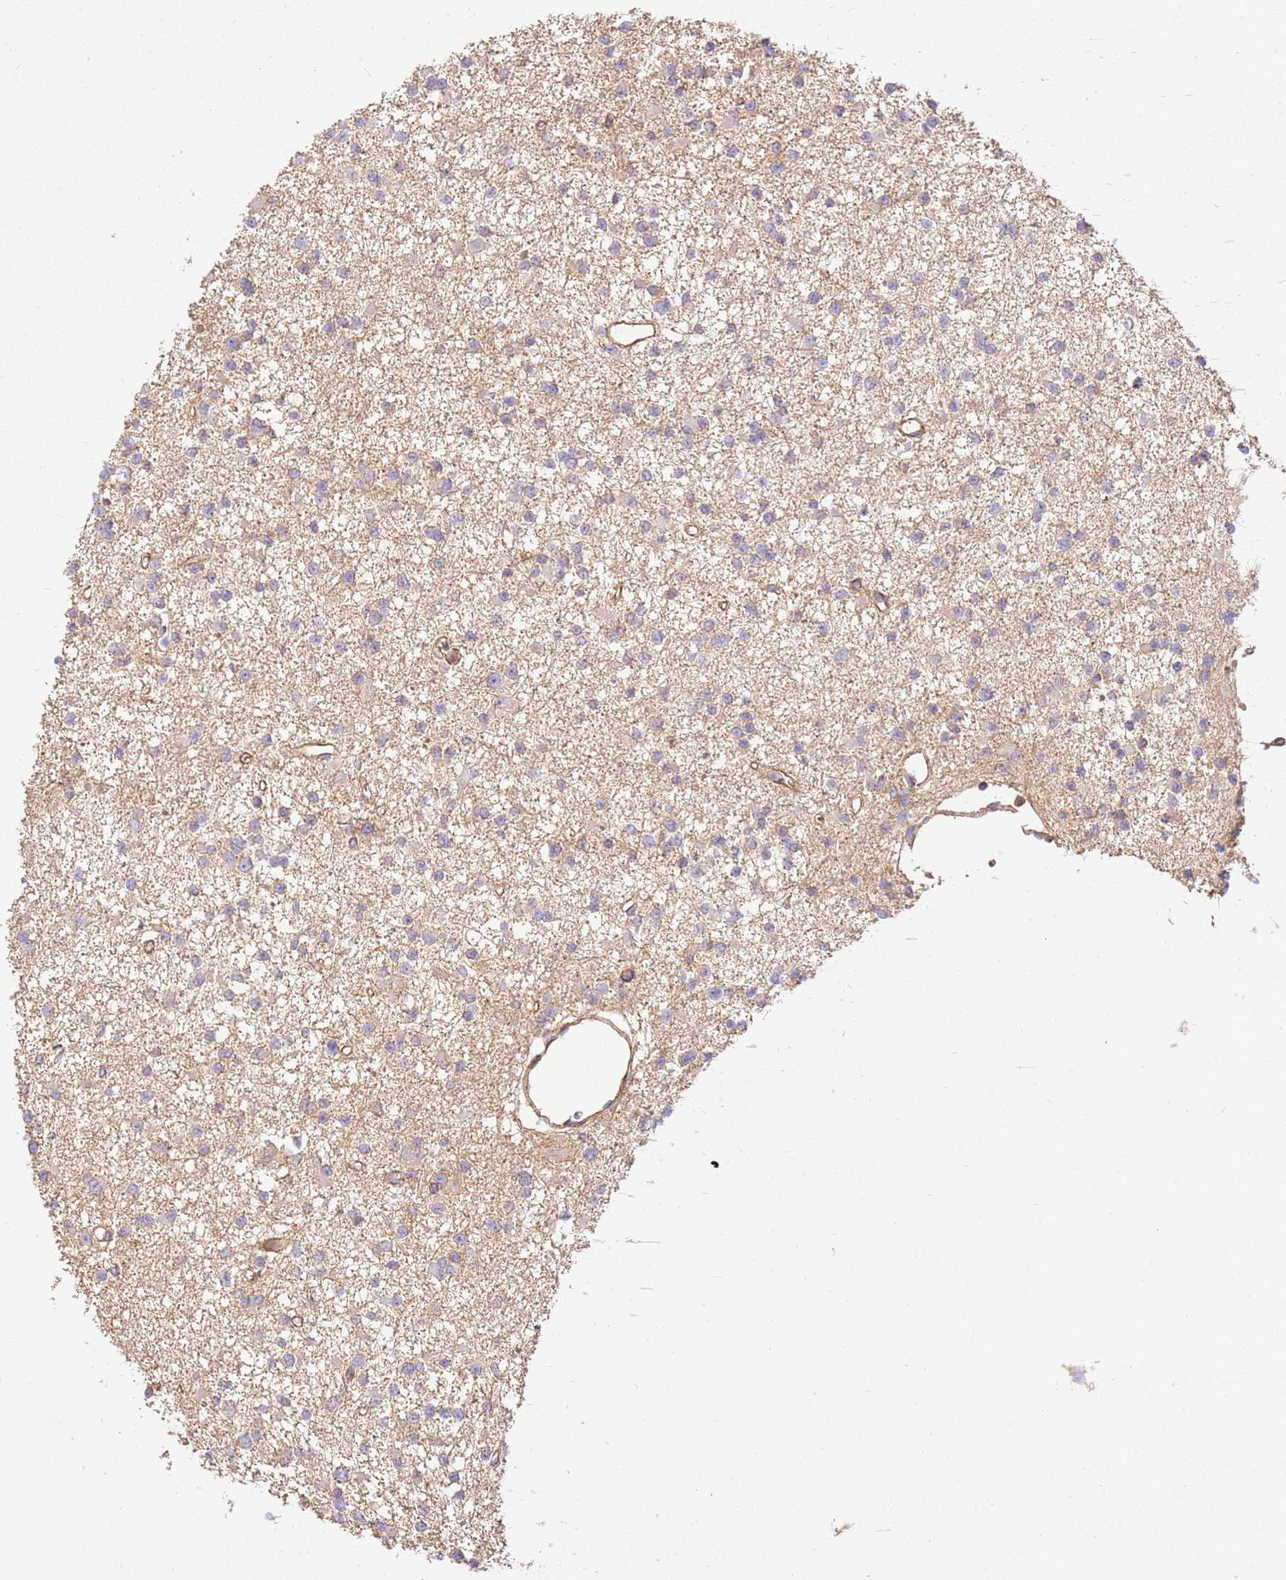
{"staining": {"intensity": "negative", "quantity": "none", "location": "none"}, "tissue": "glioma", "cell_type": "Tumor cells", "image_type": "cancer", "snomed": [{"axis": "morphology", "description": "Glioma, malignant, Low grade"}, {"axis": "topography", "description": "Brain"}], "caption": "Immunohistochemistry photomicrograph of neoplastic tissue: human malignant glioma (low-grade) stained with DAB shows no significant protein expression in tumor cells.", "gene": "EFCAB8", "patient": {"sex": "female", "age": 22}}